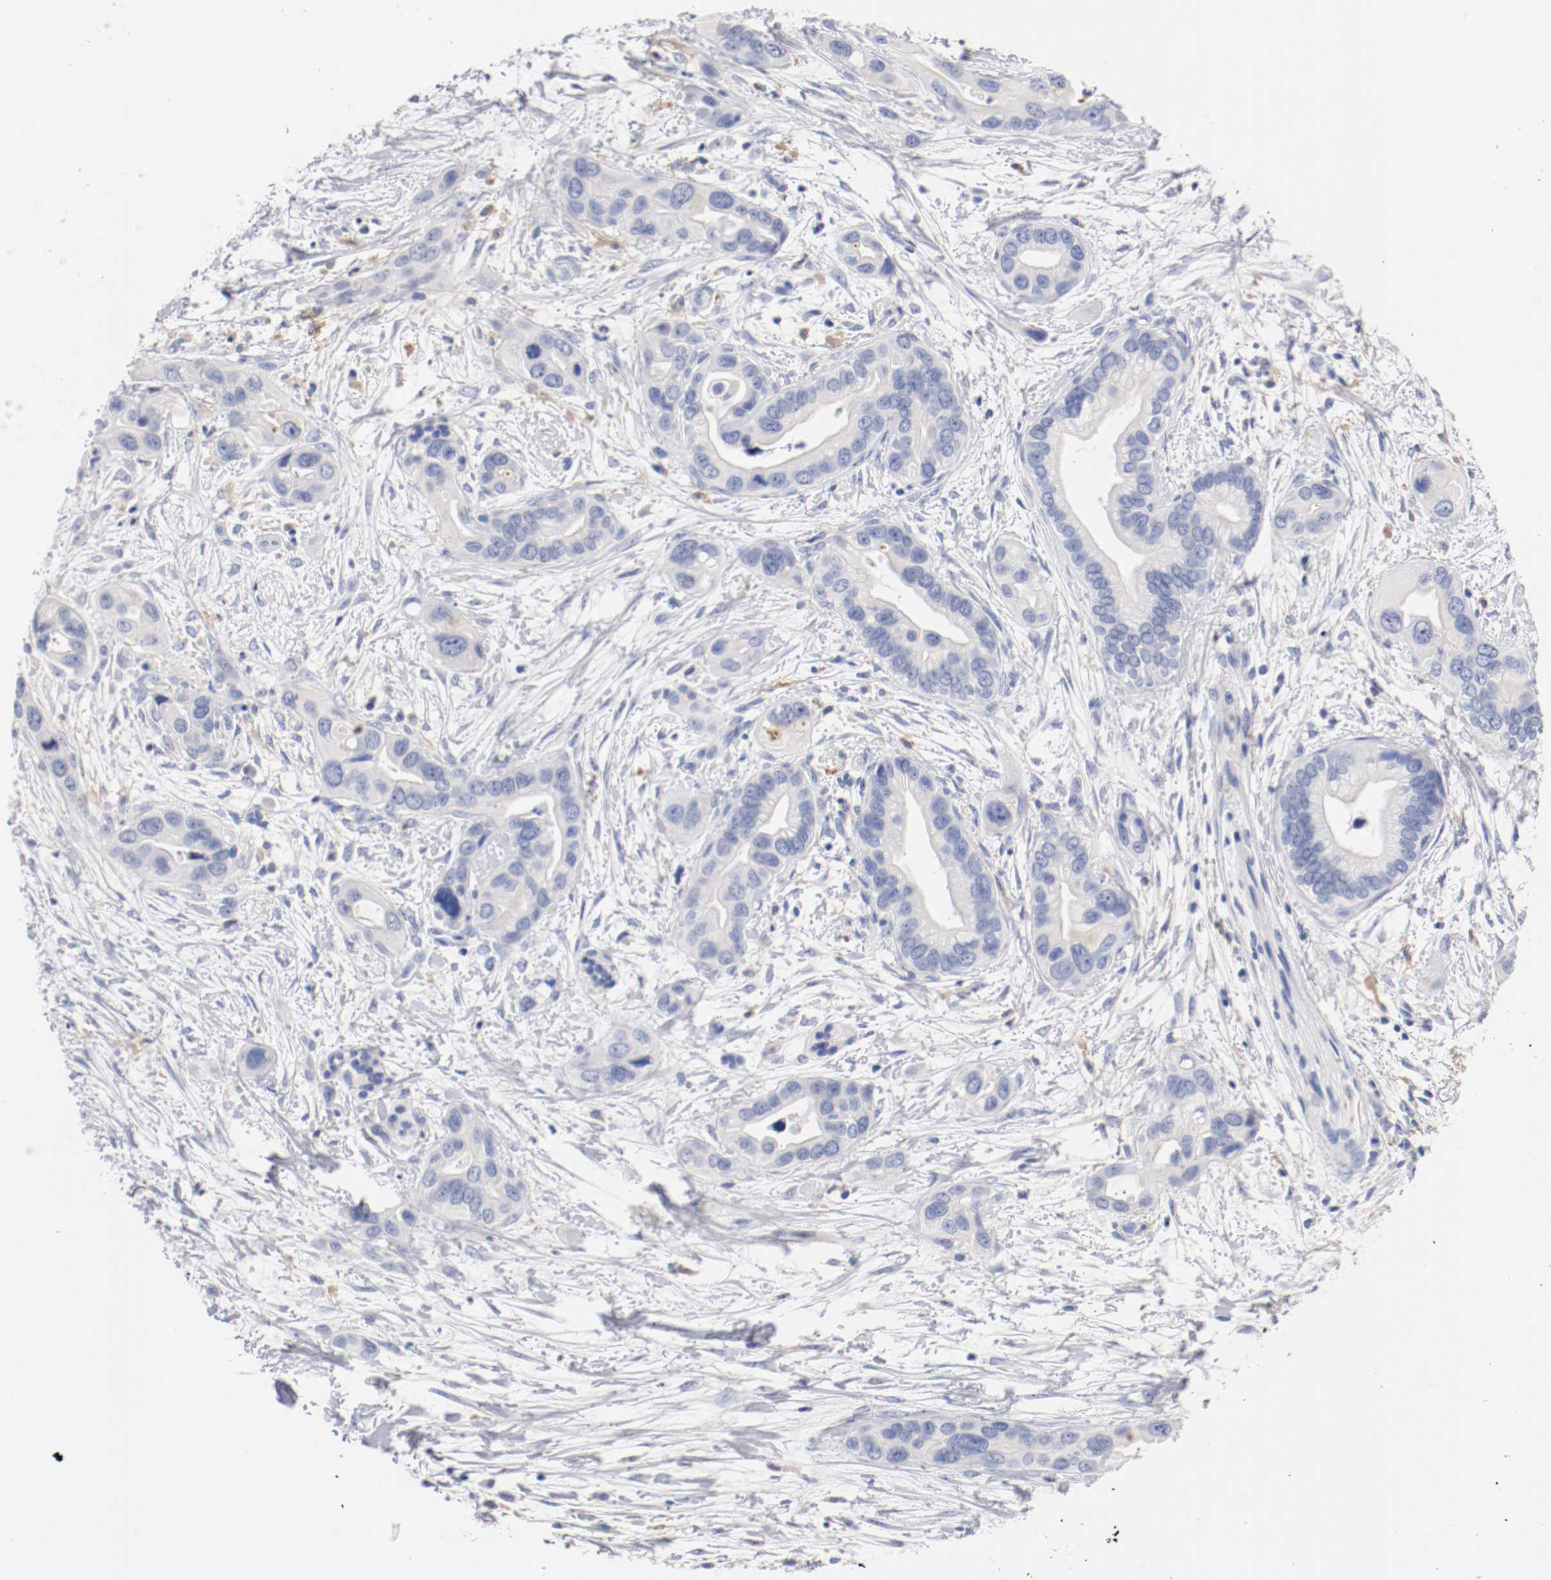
{"staining": {"intensity": "negative", "quantity": "none", "location": "none"}, "tissue": "pancreatic cancer", "cell_type": "Tumor cells", "image_type": "cancer", "snomed": [{"axis": "morphology", "description": "Adenocarcinoma, NOS"}, {"axis": "topography", "description": "Pancreas"}], "caption": "Tumor cells are negative for brown protein staining in pancreatic cancer (adenocarcinoma).", "gene": "FGFBP1", "patient": {"sex": "female", "age": 77}}